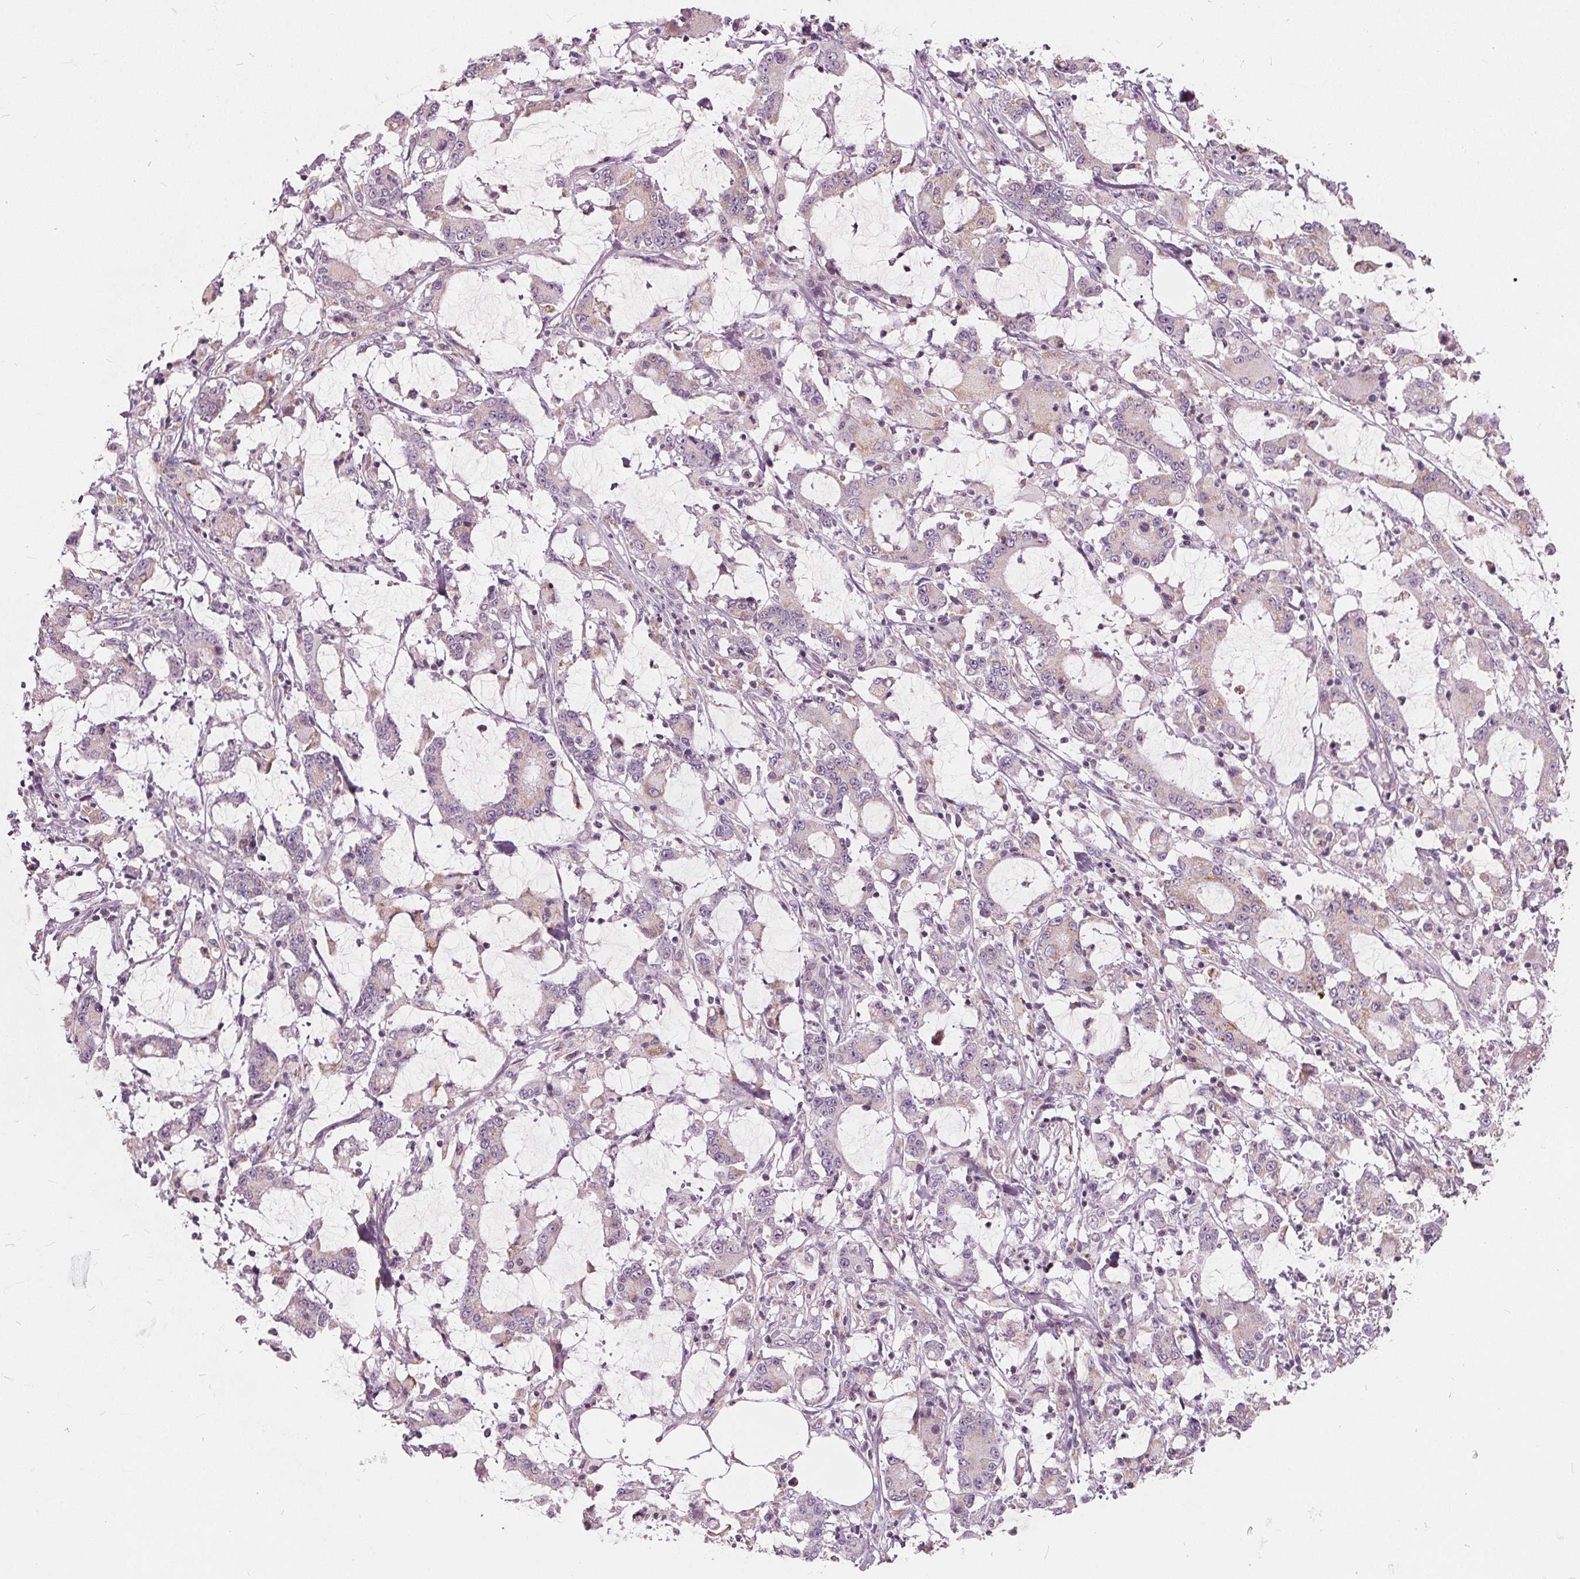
{"staining": {"intensity": "negative", "quantity": "none", "location": "none"}, "tissue": "stomach cancer", "cell_type": "Tumor cells", "image_type": "cancer", "snomed": [{"axis": "morphology", "description": "Adenocarcinoma, NOS"}, {"axis": "topography", "description": "Stomach, upper"}], "caption": "Image shows no significant protein expression in tumor cells of stomach cancer.", "gene": "ECI2", "patient": {"sex": "male", "age": 68}}